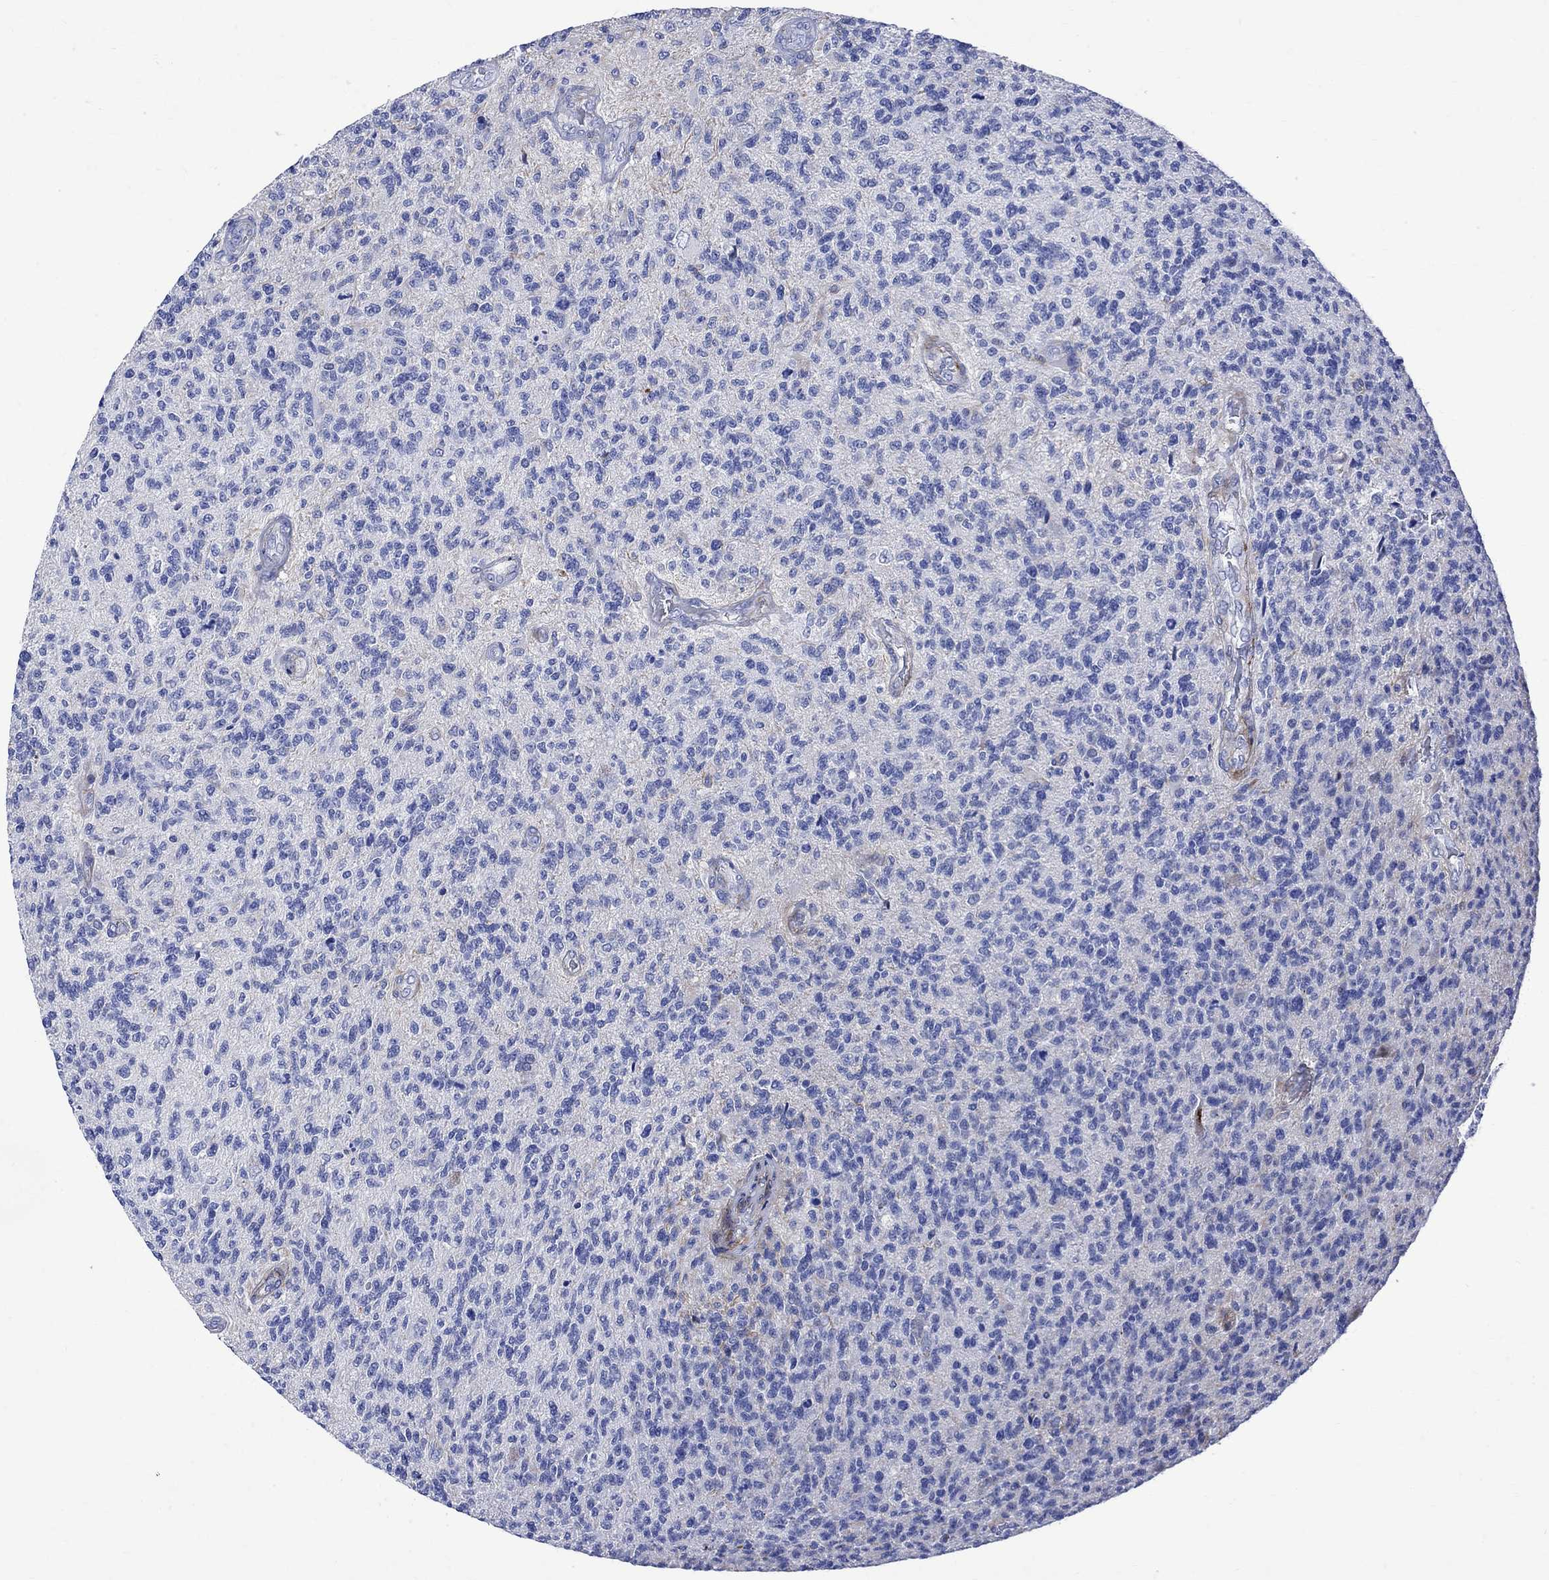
{"staining": {"intensity": "negative", "quantity": "none", "location": "none"}, "tissue": "glioma", "cell_type": "Tumor cells", "image_type": "cancer", "snomed": [{"axis": "morphology", "description": "Glioma, malignant, High grade"}, {"axis": "topography", "description": "Brain"}], "caption": "The IHC histopathology image has no significant staining in tumor cells of malignant glioma (high-grade) tissue.", "gene": "PARVB", "patient": {"sex": "male", "age": 56}}